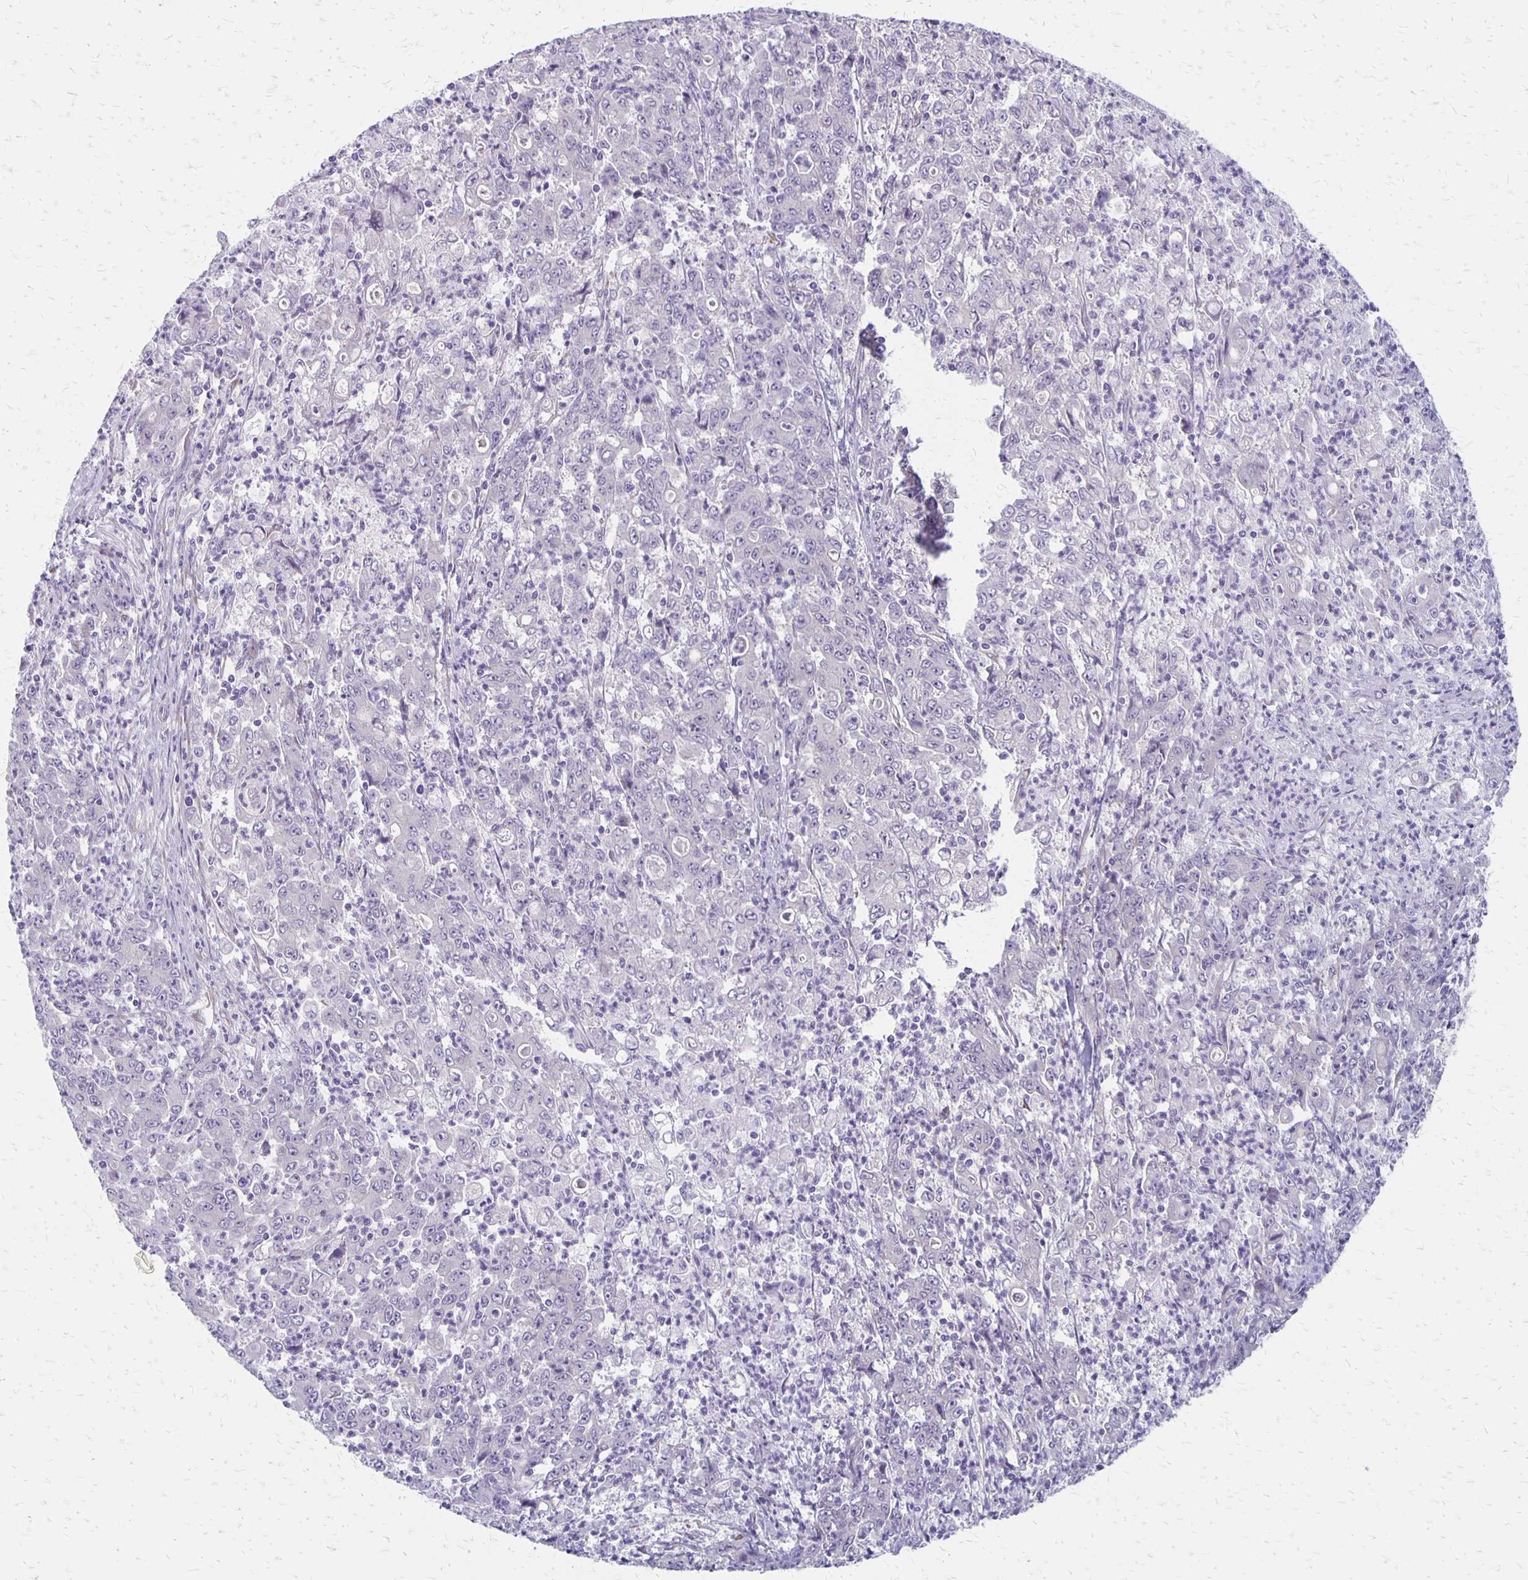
{"staining": {"intensity": "negative", "quantity": "none", "location": "none"}, "tissue": "stomach cancer", "cell_type": "Tumor cells", "image_type": "cancer", "snomed": [{"axis": "morphology", "description": "Adenocarcinoma, NOS"}, {"axis": "topography", "description": "Stomach, lower"}], "caption": "Immunohistochemical staining of human stomach cancer exhibits no significant expression in tumor cells.", "gene": "HOMER1", "patient": {"sex": "female", "age": 71}}